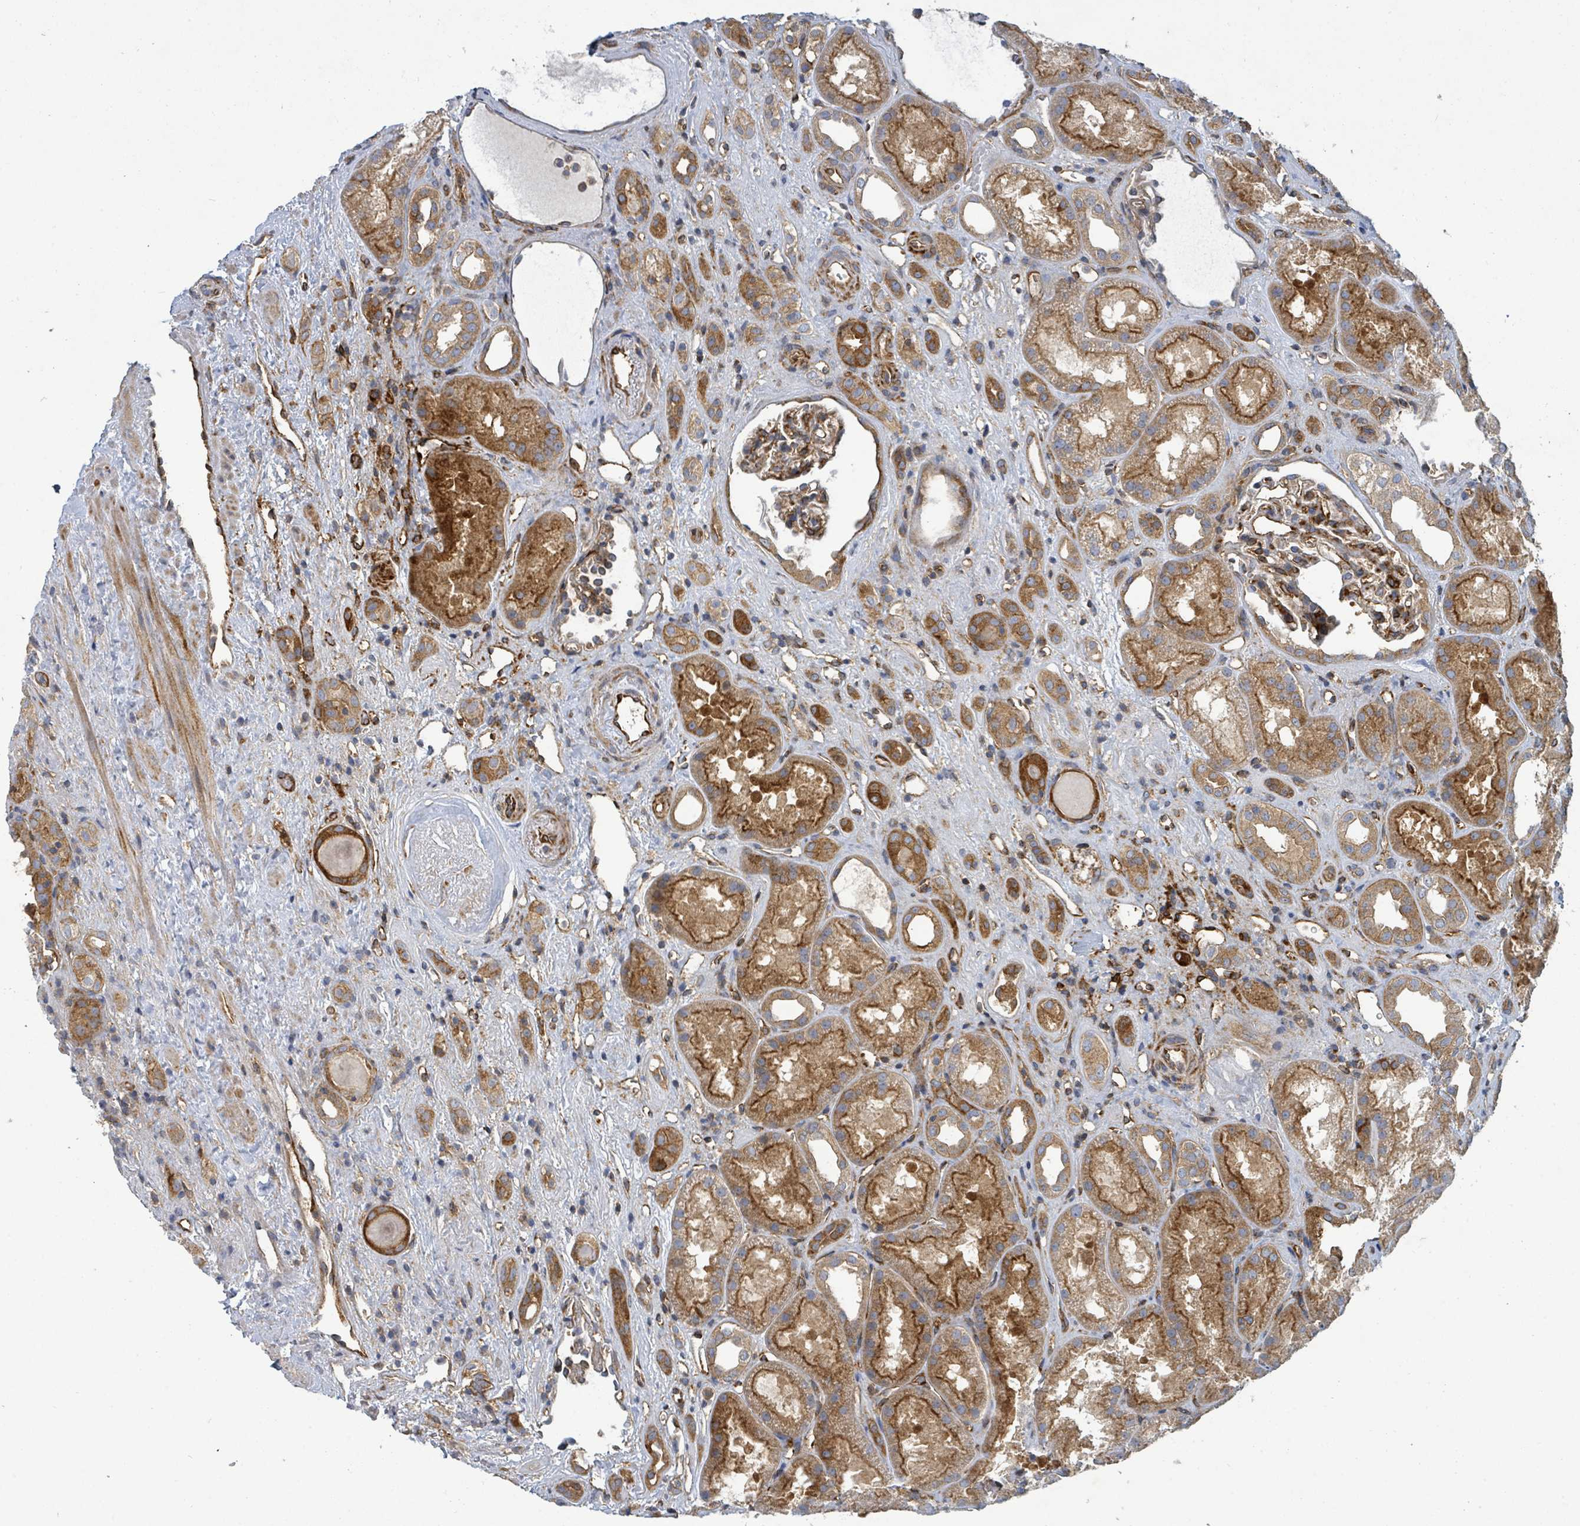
{"staining": {"intensity": "moderate", "quantity": "25%-75%", "location": "cytoplasmic/membranous"}, "tissue": "kidney", "cell_type": "Cells in glomeruli", "image_type": "normal", "snomed": [{"axis": "morphology", "description": "Normal tissue, NOS"}, {"axis": "topography", "description": "Kidney"}], "caption": "Kidney stained with DAB (3,3'-diaminobenzidine) immunohistochemistry shows medium levels of moderate cytoplasmic/membranous positivity in approximately 25%-75% of cells in glomeruli.", "gene": "IFIT1", "patient": {"sex": "male", "age": 61}}